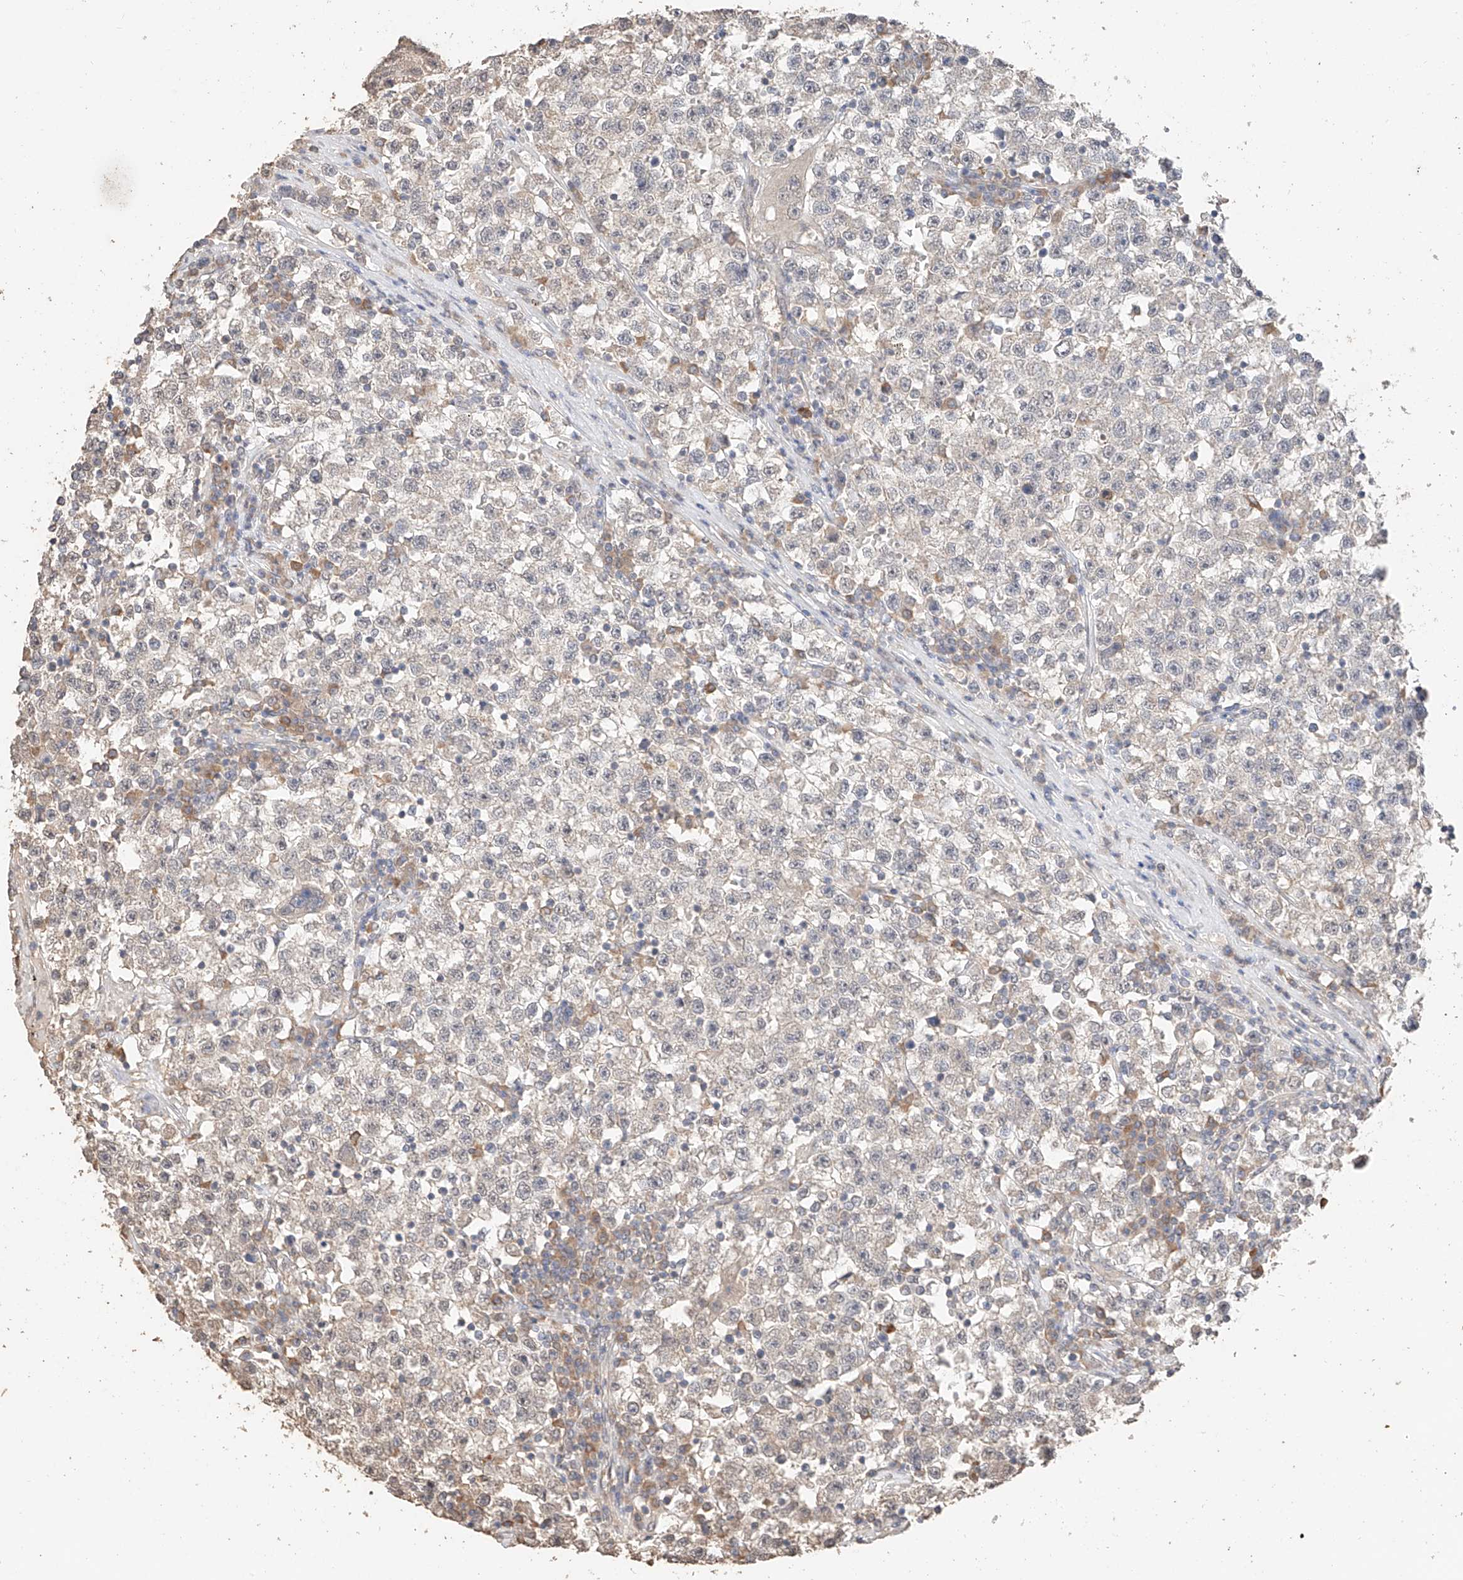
{"staining": {"intensity": "weak", "quantity": "<25%", "location": "cytoplasmic/membranous"}, "tissue": "testis cancer", "cell_type": "Tumor cells", "image_type": "cancer", "snomed": [{"axis": "morphology", "description": "Seminoma, NOS"}, {"axis": "topography", "description": "Testis"}], "caption": "Photomicrograph shows no significant protein expression in tumor cells of seminoma (testis).", "gene": "IL22RA2", "patient": {"sex": "male", "age": 22}}